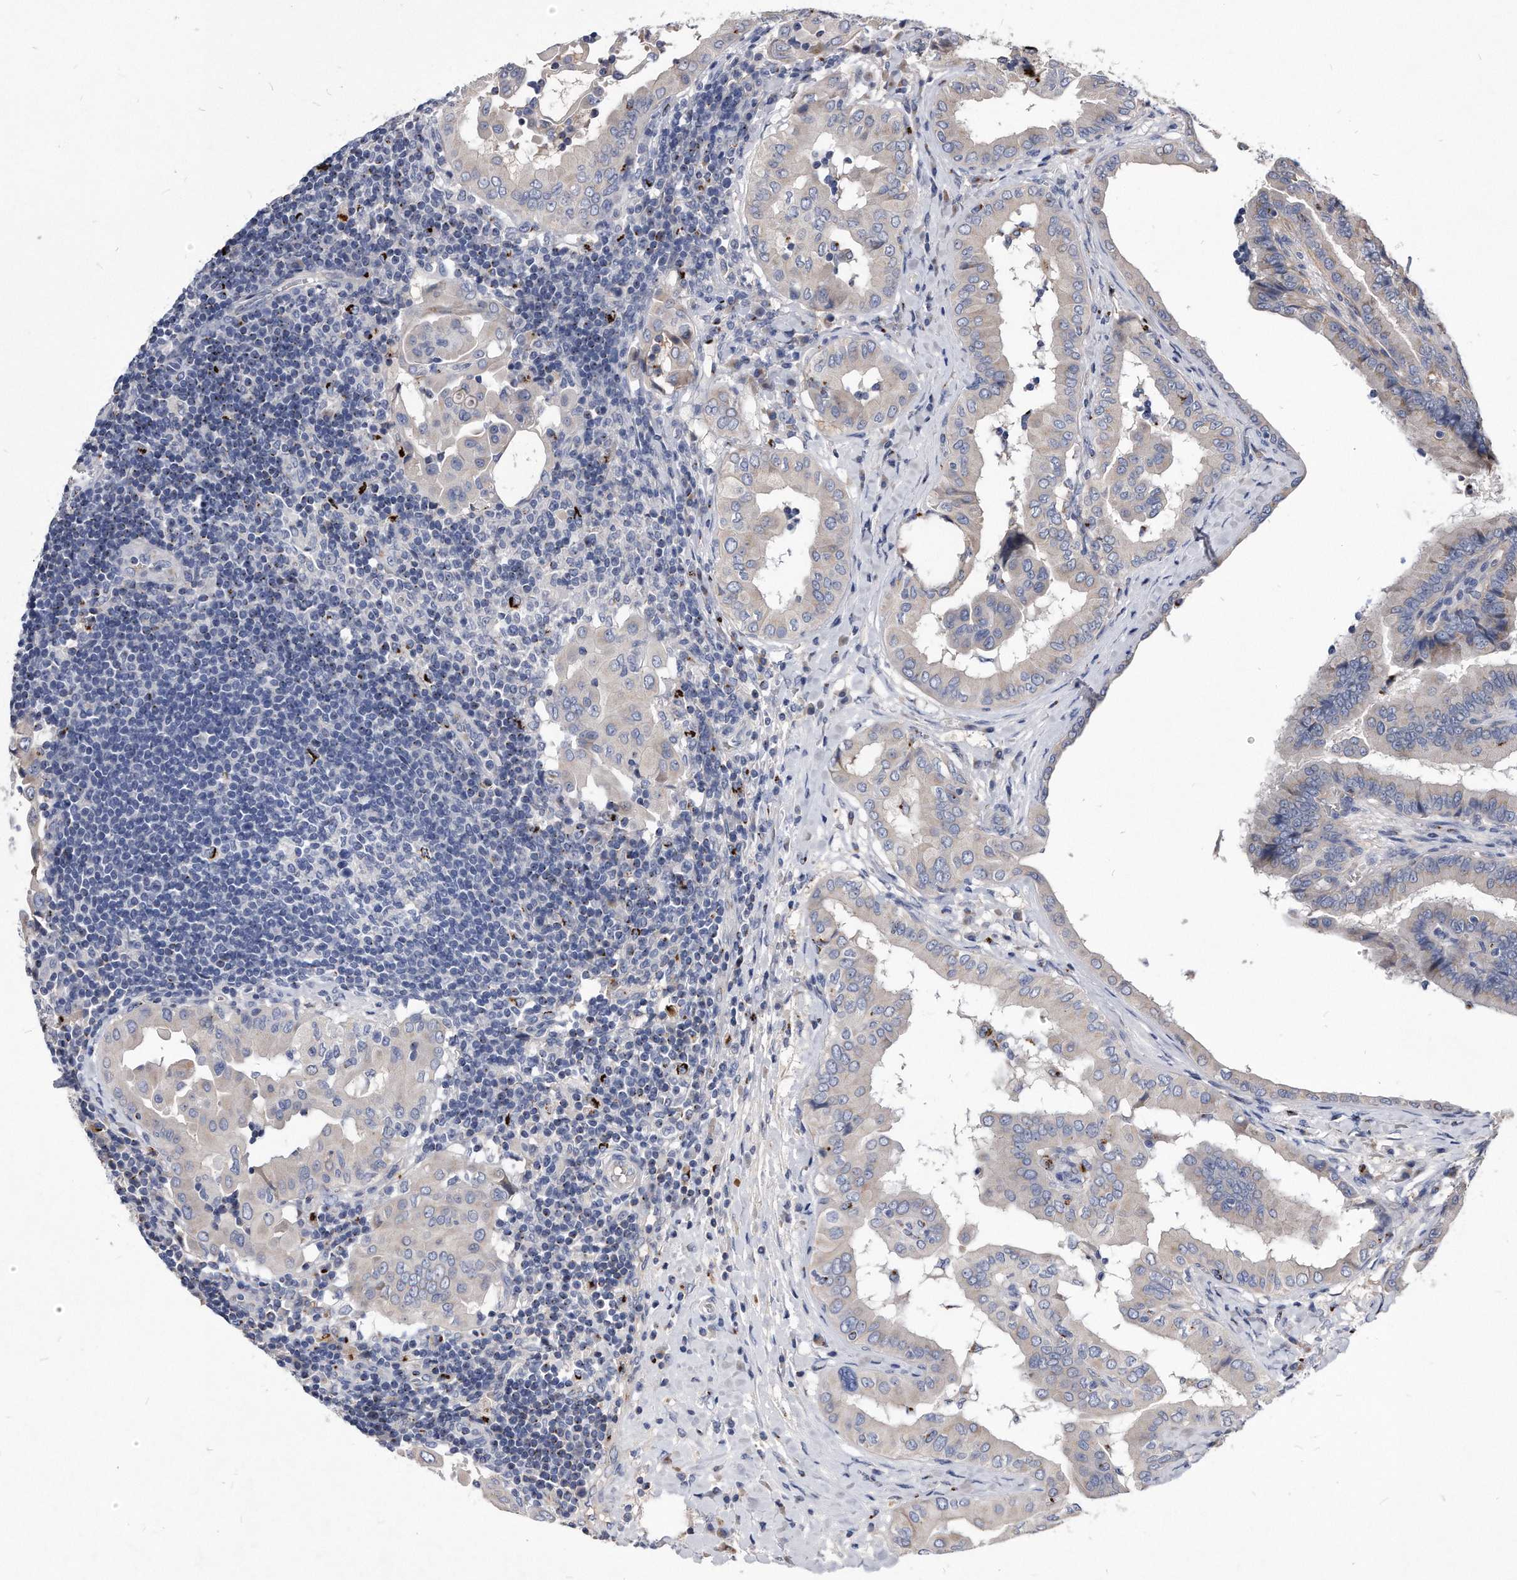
{"staining": {"intensity": "negative", "quantity": "none", "location": "none"}, "tissue": "thyroid cancer", "cell_type": "Tumor cells", "image_type": "cancer", "snomed": [{"axis": "morphology", "description": "Papillary adenocarcinoma, NOS"}, {"axis": "topography", "description": "Thyroid gland"}], "caption": "The immunohistochemistry histopathology image has no significant expression in tumor cells of thyroid cancer tissue. (DAB (3,3'-diaminobenzidine) IHC, high magnification).", "gene": "MGAT4A", "patient": {"sex": "male", "age": 33}}